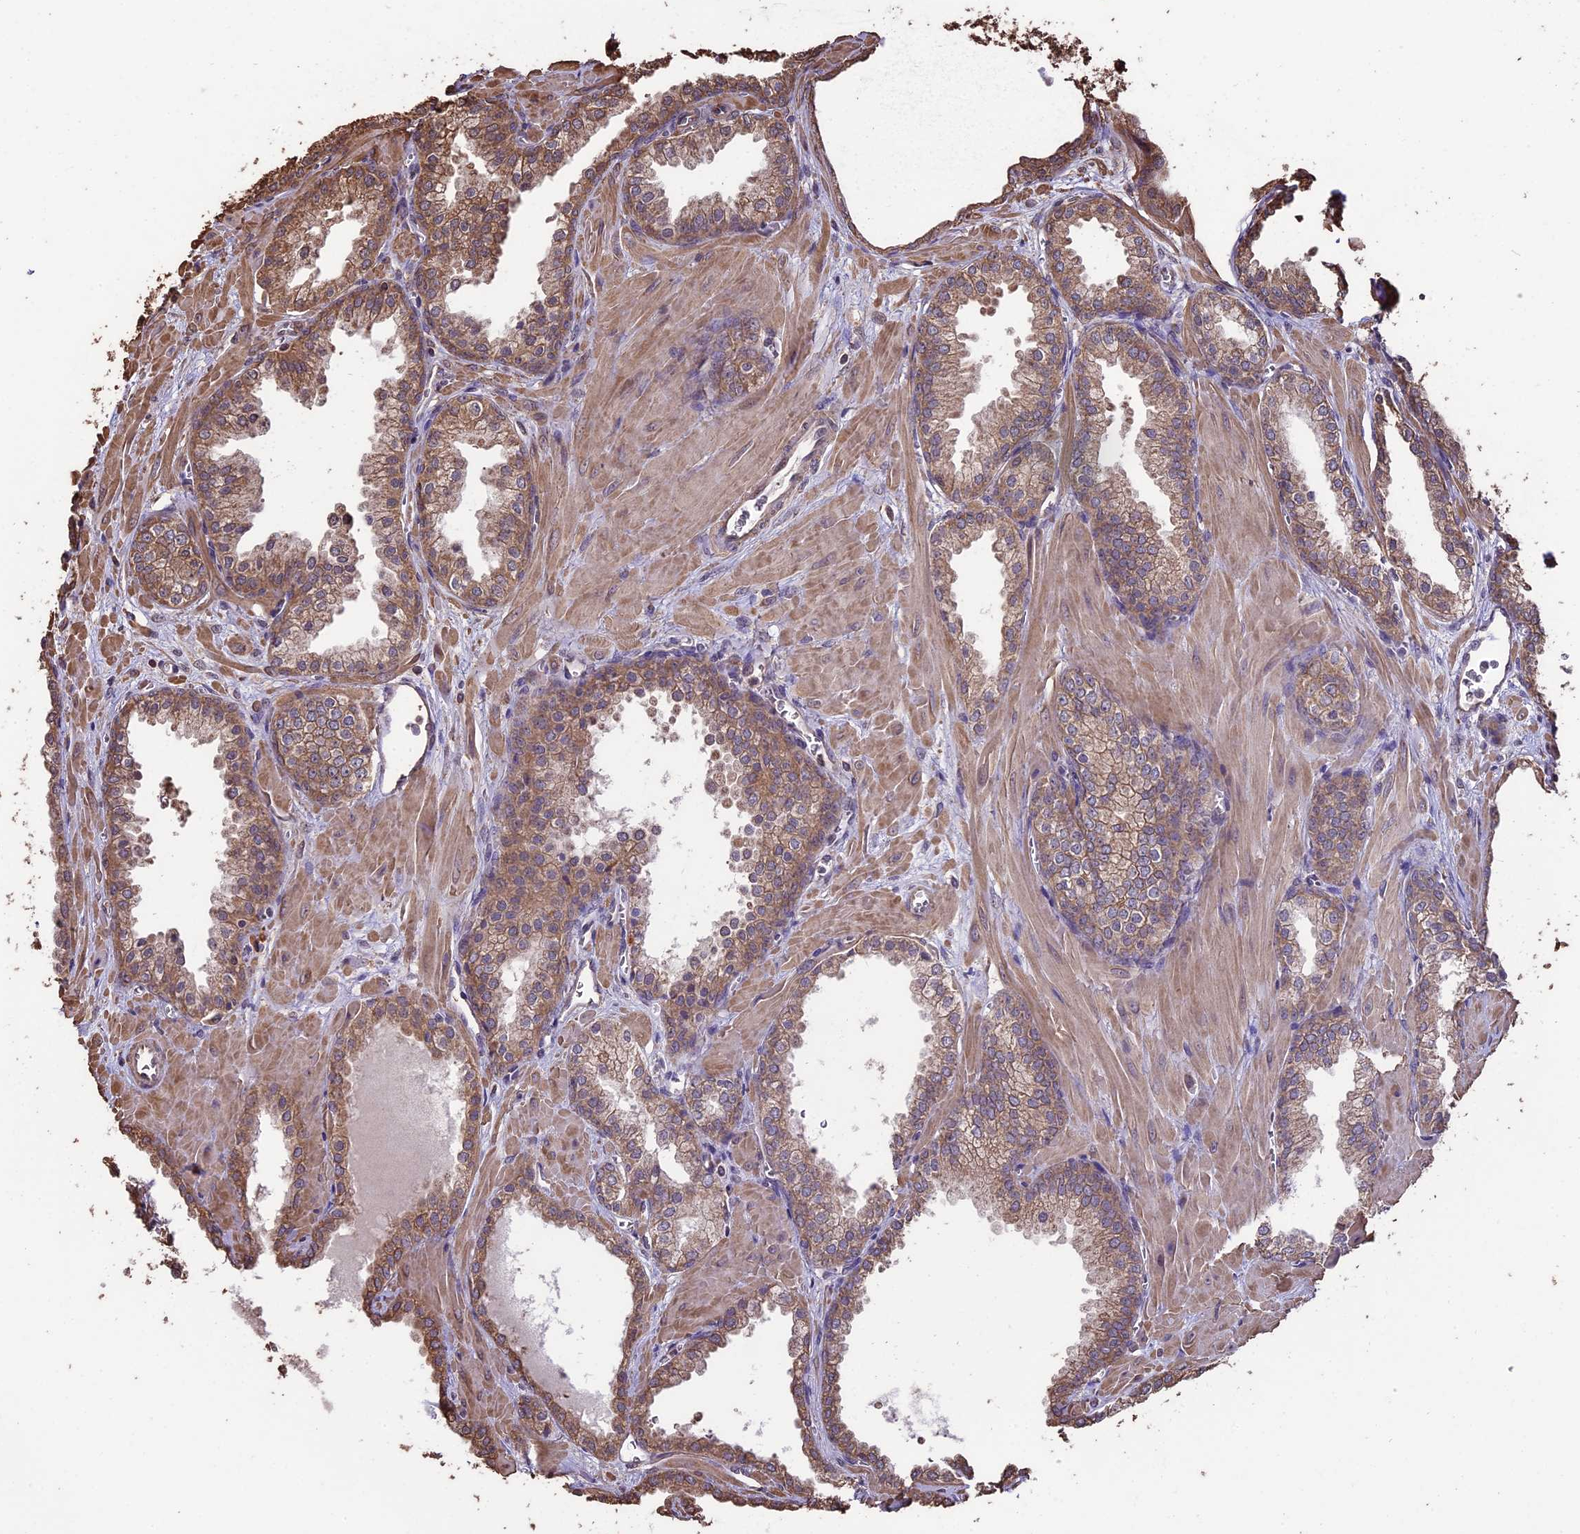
{"staining": {"intensity": "moderate", "quantity": ">75%", "location": "cytoplasmic/membranous"}, "tissue": "prostate cancer", "cell_type": "Tumor cells", "image_type": "cancer", "snomed": [{"axis": "morphology", "description": "Adenocarcinoma, Low grade"}, {"axis": "topography", "description": "Prostate"}], "caption": "This histopathology image shows IHC staining of prostate adenocarcinoma (low-grade), with medium moderate cytoplasmic/membranous staining in about >75% of tumor cells.", "gene": "PGPEP1L", "patient": {"sex": "male", "age": 67}}